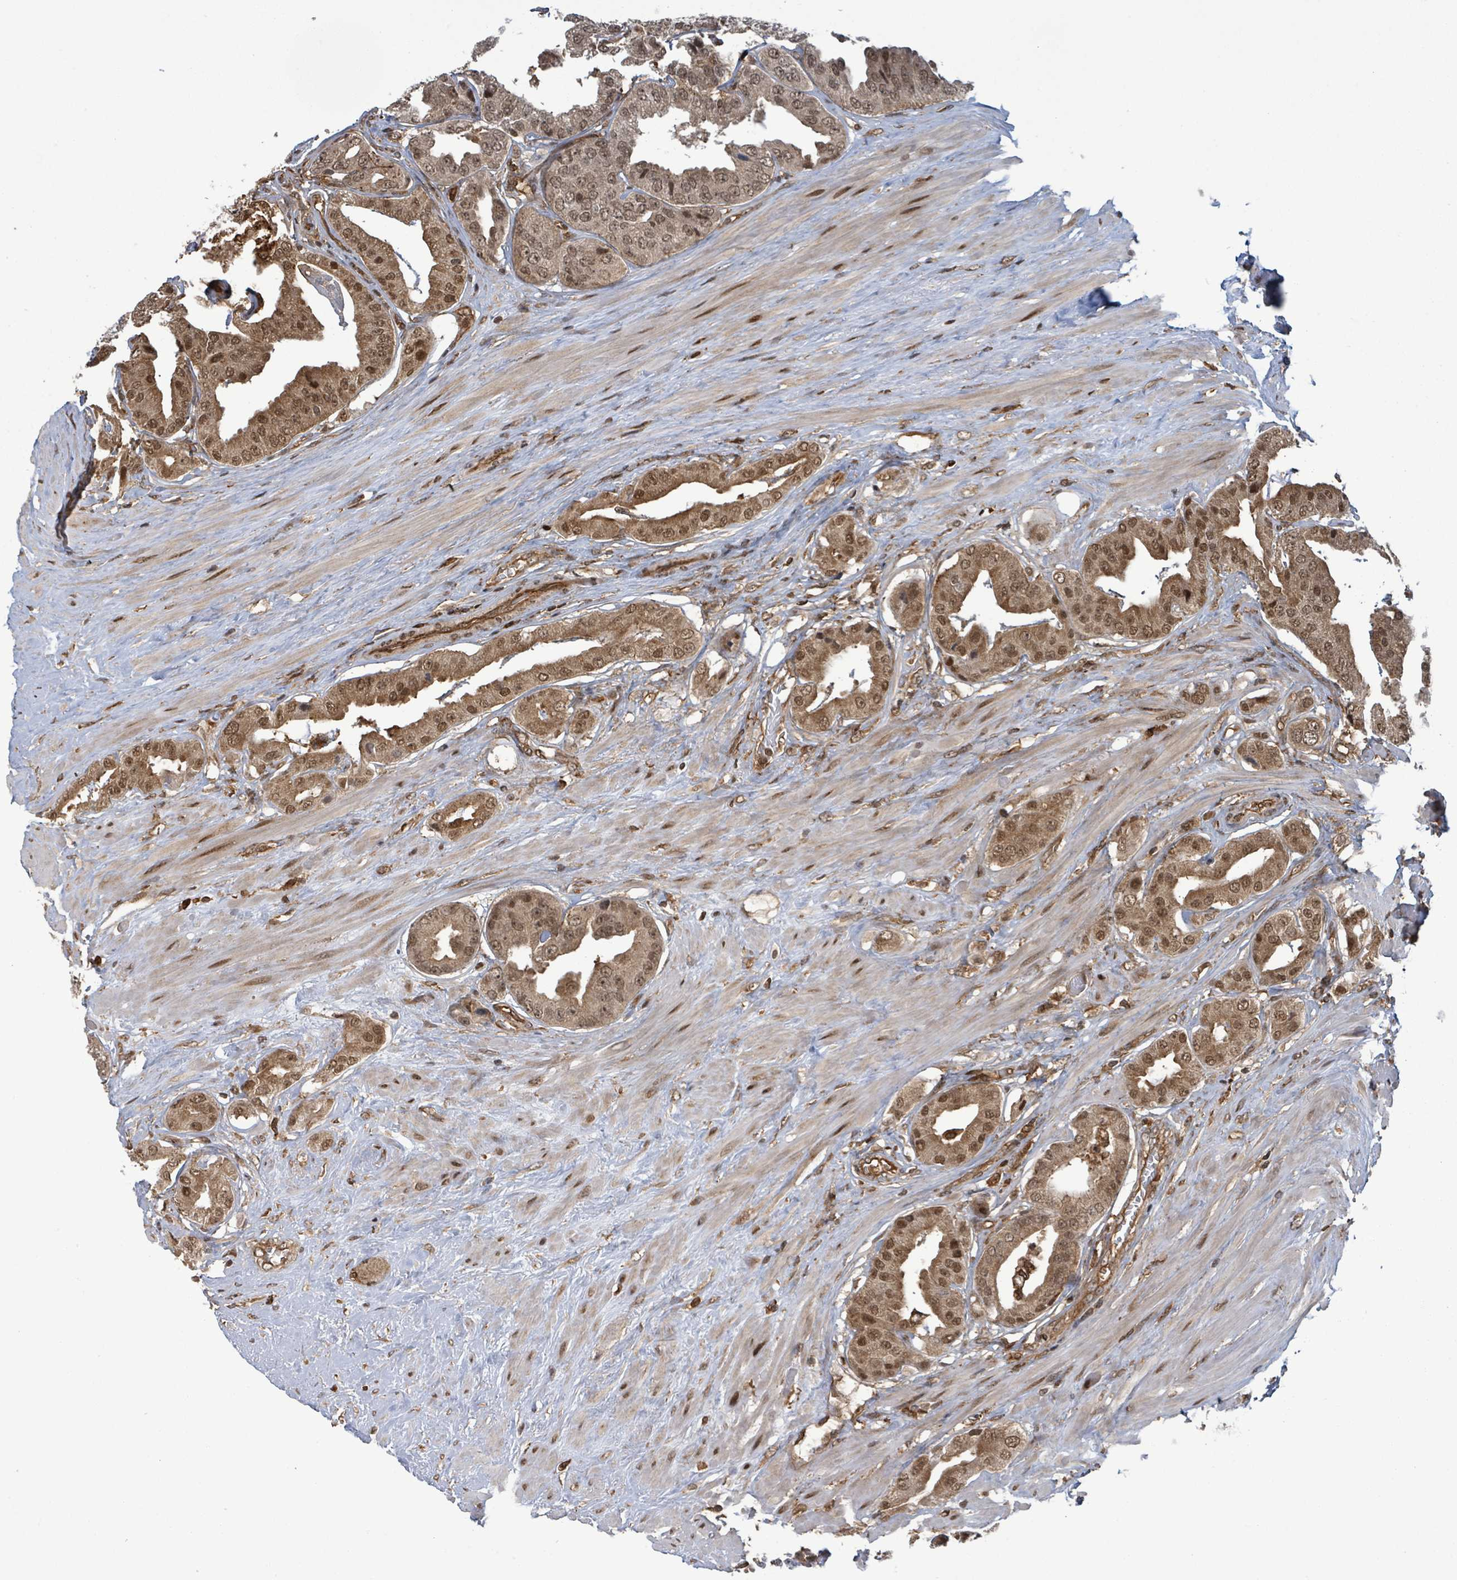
{"staining": {"intensity": "moderate", "quantity": ">75%", "location": "cytoplasmic/membranous,nuclear"}, "tissue": "prostate cancer", "cell_type": "Tumor cells", "image_type": "cancer", "snomed": [{"axis": "morphology", "description": "Adenocarcinoma, High grade"}, {"axis": "topography", "description": "Prostate"}], "caption": "The micrograph displays staining of adenocarcinoma (high-grade) (prostate), revealing moderate cytoplasmic/membranous and nuclear protein positivity (brown color) within tumor cells.", "gene": "KLC1", "patient": {"sex": "male", "age": 63}}